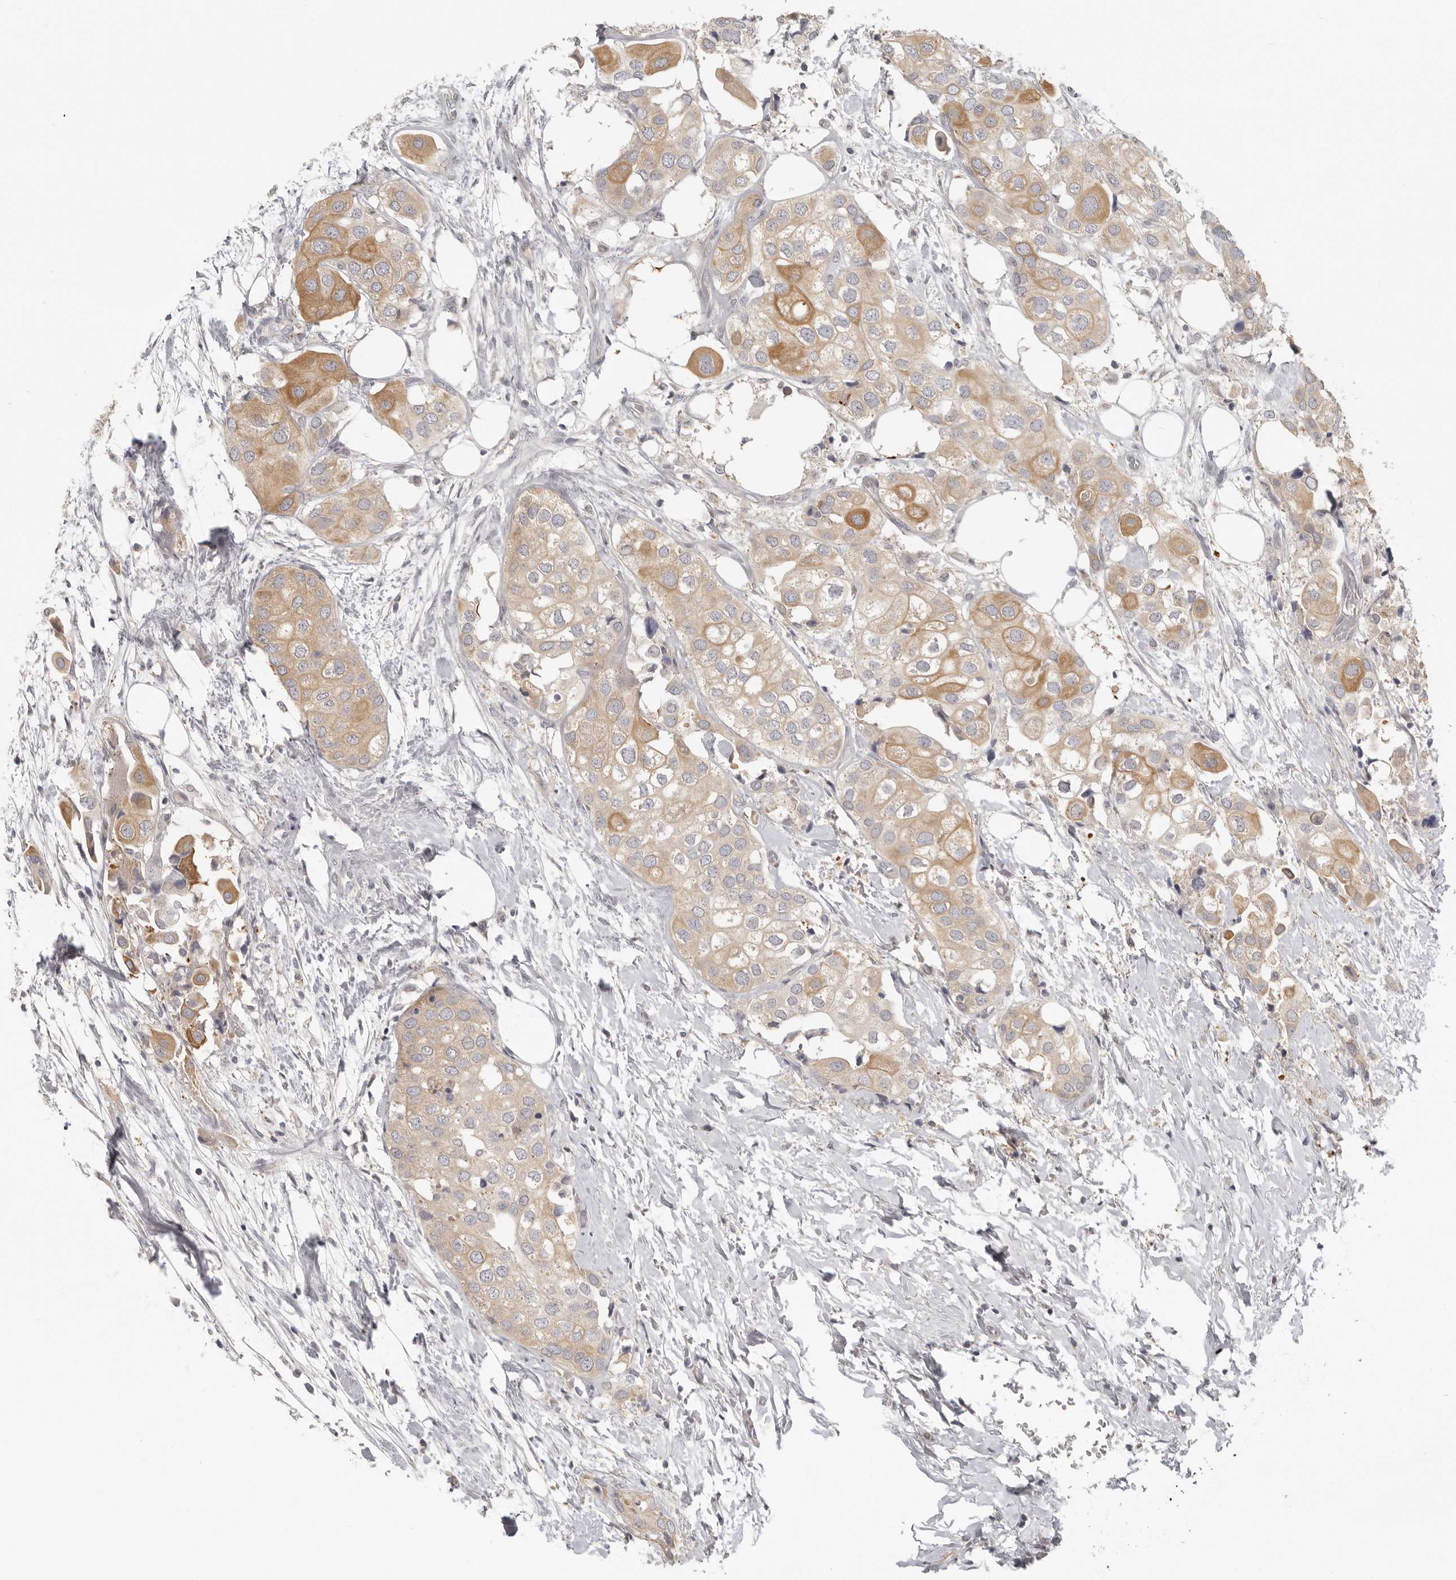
{"staining": {"intensity": "moderate", "quantity": "25%-75%", "location": "cytoplasmic/membranous"}, "tissue": "urothelial cancer", "cell_type": "Tumor cells", "image_type": "cancer", "snomed": [{"axis": "morphology", "description": "Urothelial carcinoma, High grade"}, {"axis": "topography", "description": "Urinary bladder"}], "caption": "A photomicrograph of high-grade urothelial carcinoma stained for a protein reveals moderate cytoplasmic/membranous brown staining in tumor cells. Nuclei are stained in blue.", "gene": "AHDC1", "patient": {"sex": "male", "age": 64}}